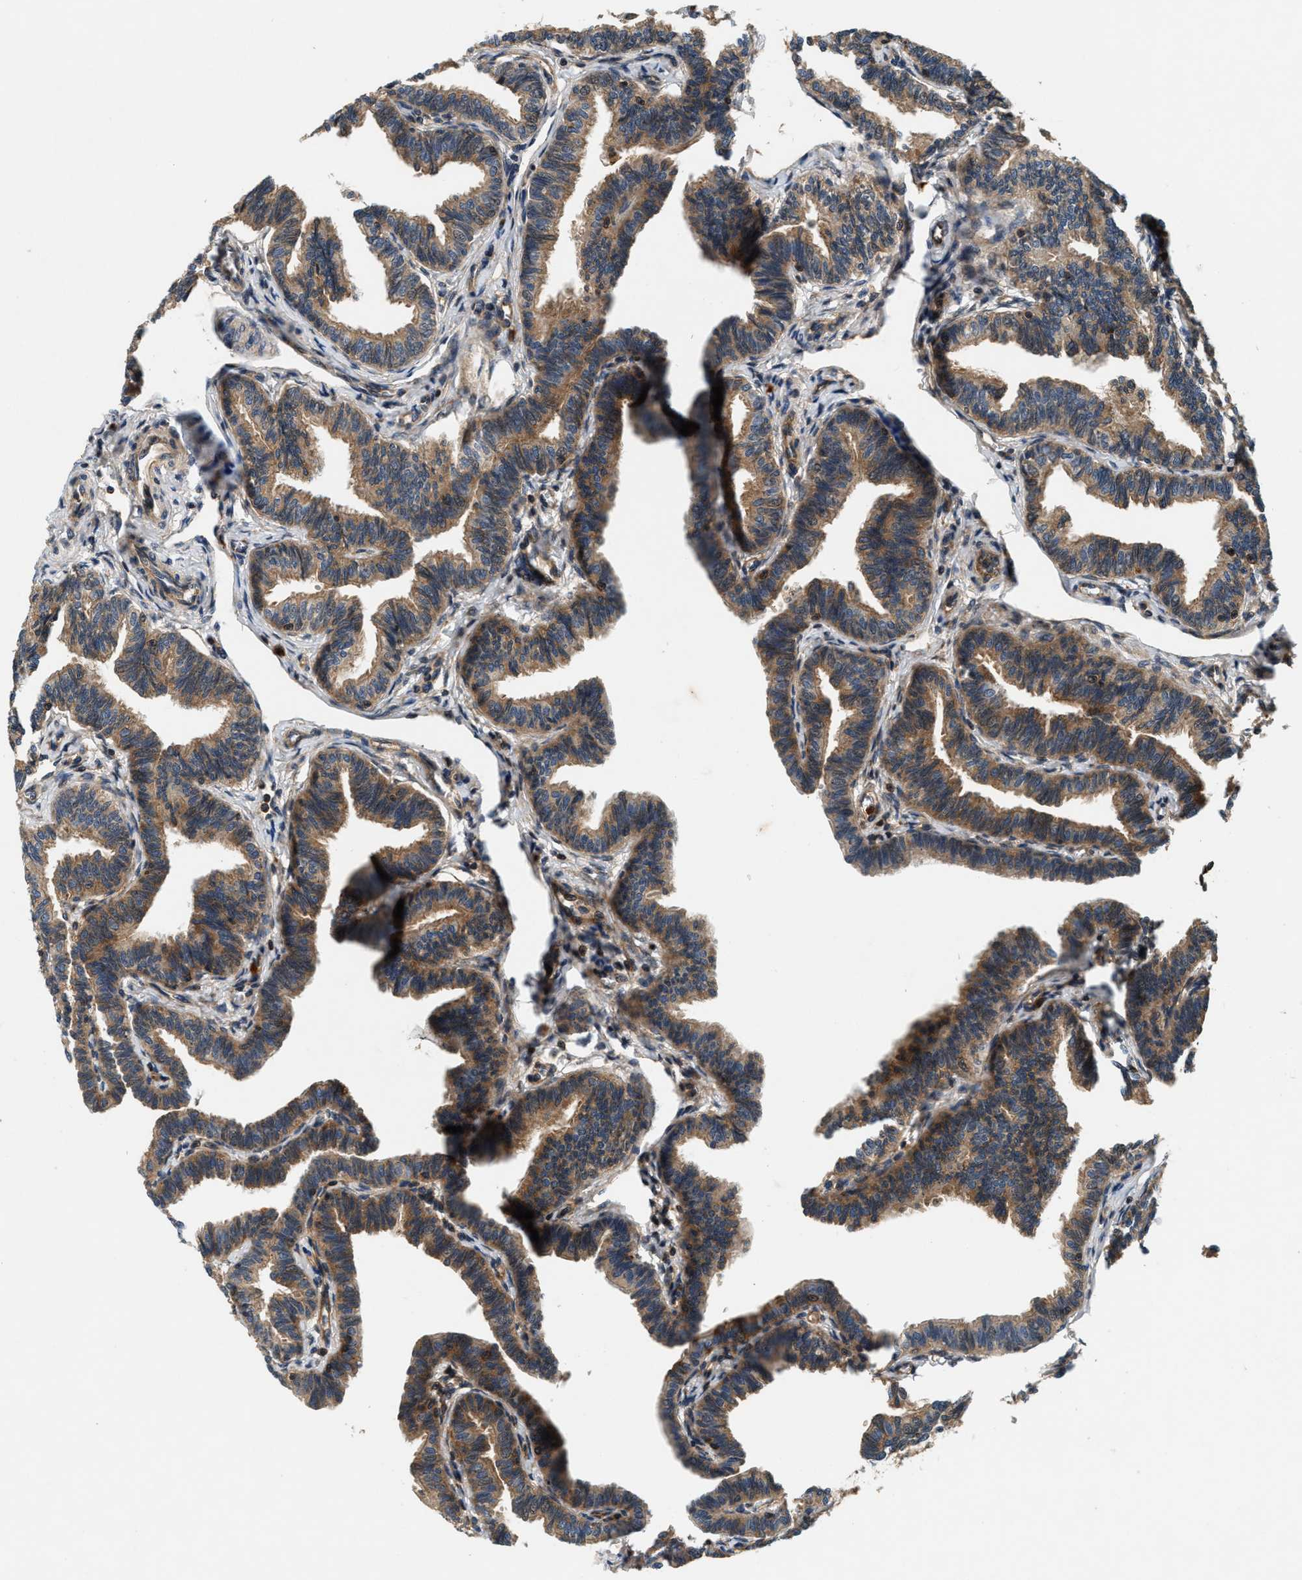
{"staining": {"intensity": "strong", "quantity": ">75%", "location": "cytoplasmic/membranous"}, "tissue": "fallopian tube", "cell_type": "Glandular cells", "image_type": "normal", "snomed": [{"axis": "morphology", "description": "Normal tissue, NOS"}, {"axis": "topography", "description": "Fallopian tube"}, {"axis": "topography", "description": "Ovary"}], "caption": "Immunohistochemistry (IHC) of normal fallopian tube demonstrates high levels of strong cytoplasmic/membranous positivity in approximately >75% of glandular cells. The protein is shown in brown color, while the nuclei are stained blue.", "gene": "SAMD9", "patient": {"sex": "female", "age": 23}}